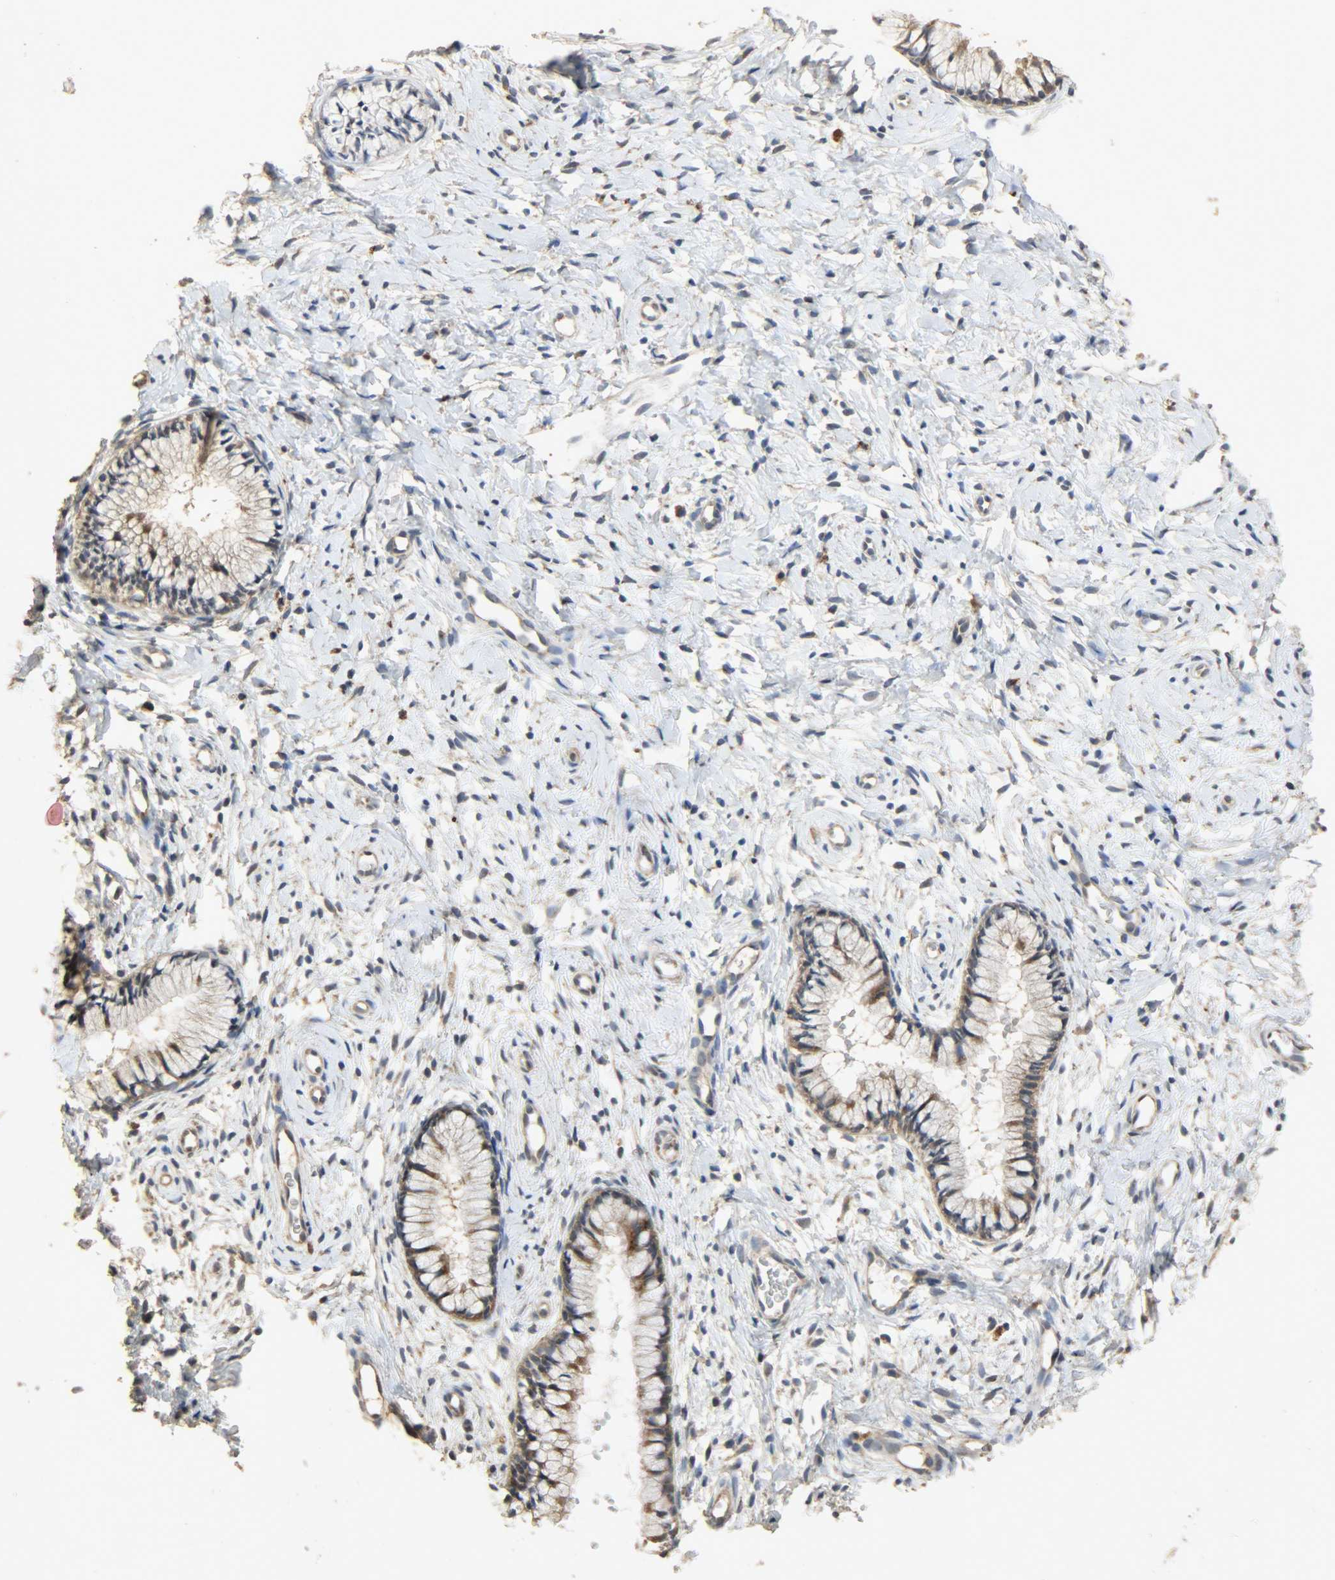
{"staining": {"intensity": "moderate", "quantity": ">75%", "location": "cytoplasmic/membranous"}, "tissue": "cervix", "cell_type": "Glandular cells", "image_type": "normal", "snomed": [{"axis": "morphology", "description": "Normal tissue, NOS"}, {"axis": "topography", "description": "Cervix"}], "caption": "Immunohistochemistry (IHC) (DAB (3,3'-diaminobenzidine)) staining of normal cervix shows moderate cytoplasmic/membranous protein expression in approximately >75% of glandular cells.", "gene": "CDKN2C", "patient": {"sex": "female", "age": 46}}